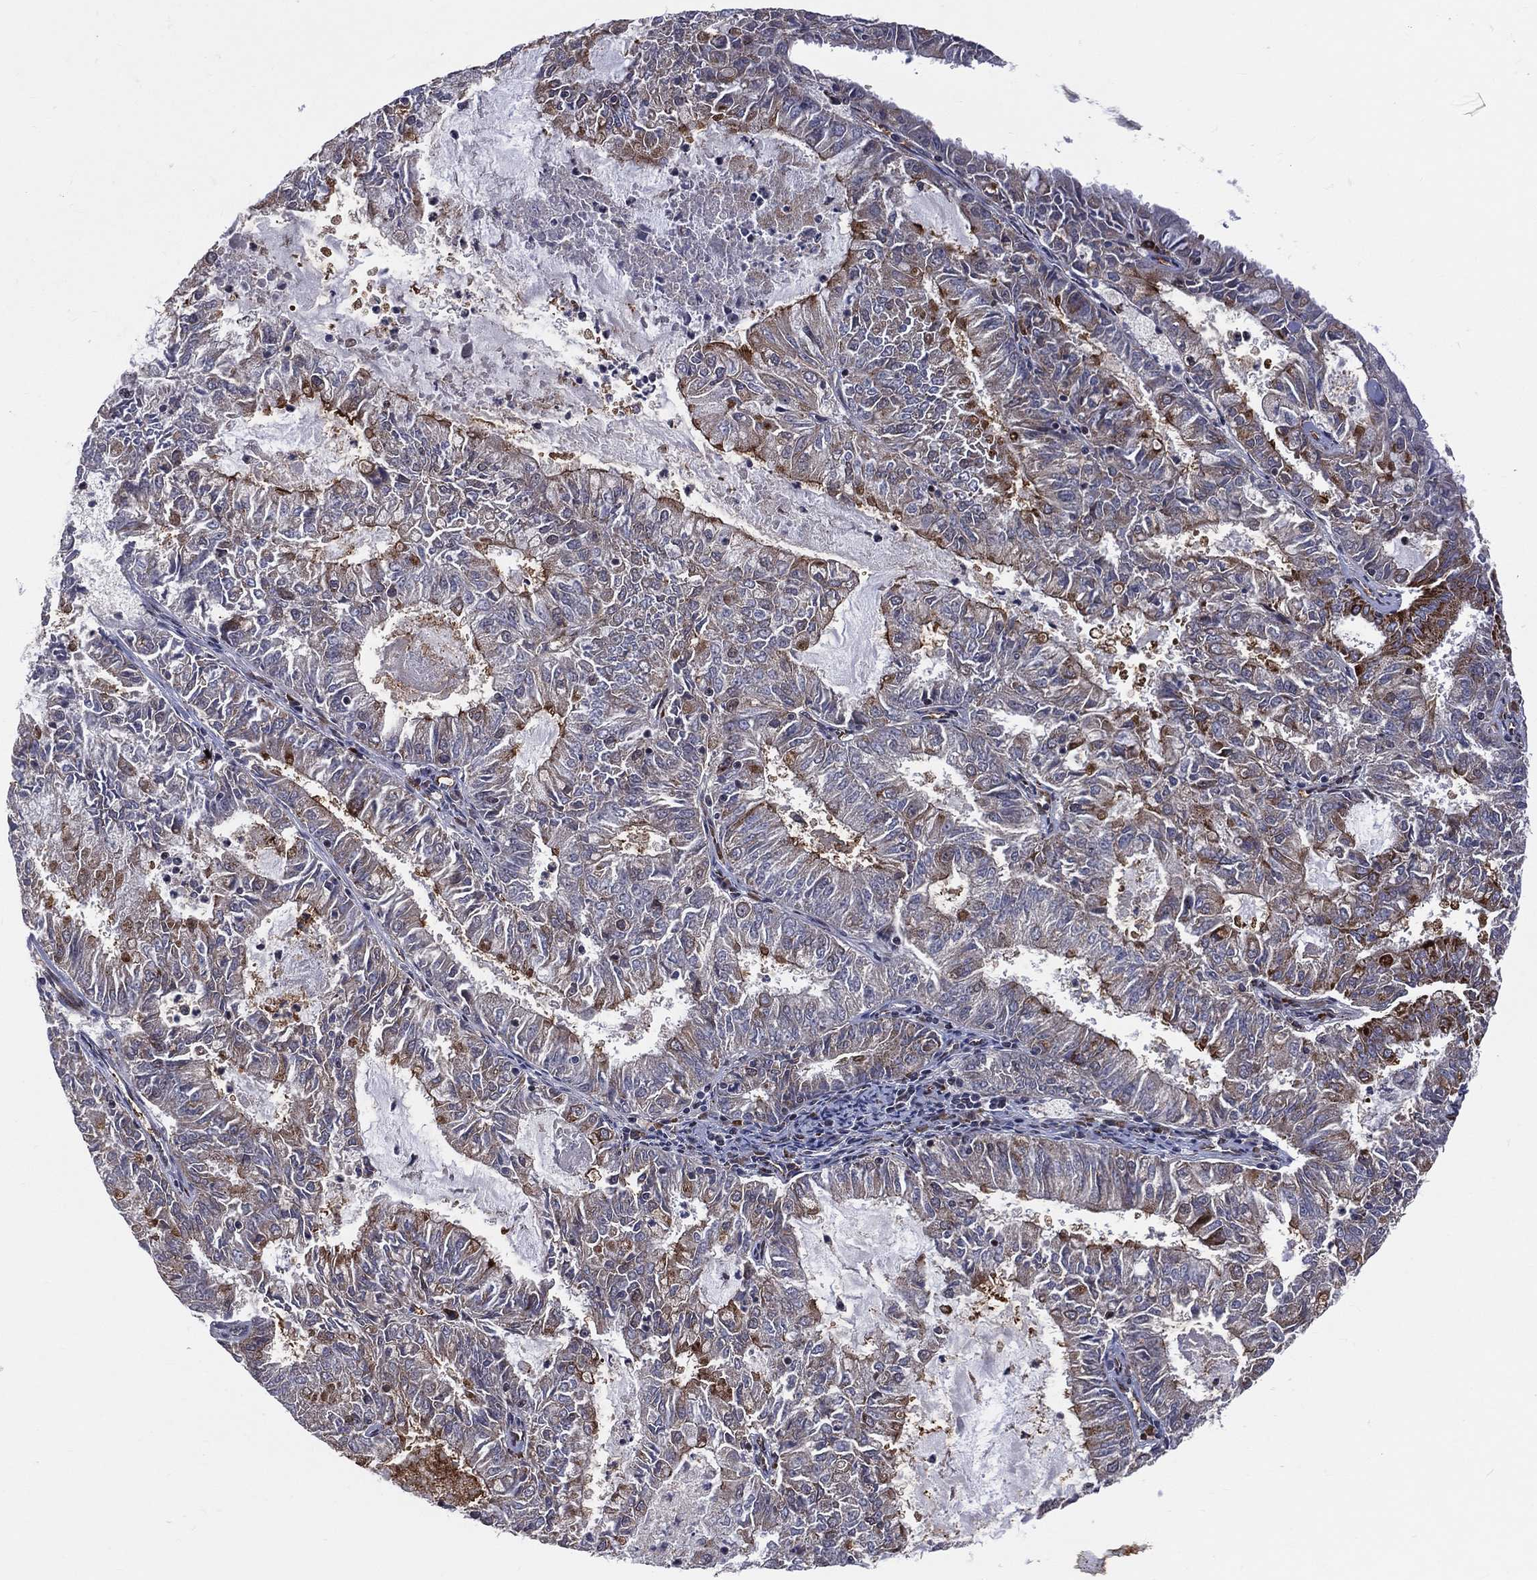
{"staining": {"intensity": "strong", "quantity": "<25%", "location": "cytoplasmic/membranous"}, "tissue": "endometrial cancer", "cell_type": "Tumor cells", "image_type": "cancer", "snomed": [{"axis": "morphology", "description": "Adenocarcinoma, NOS"}, {"axis": "topography", "description": "Endometrium"}], "caption": "A brown stain labels strong cytoplasmic/membranous expression of a protein in human endometrial cancer tumor cells.", "gene": "VHL", "patient": {"sex": "female", "age": 57}}